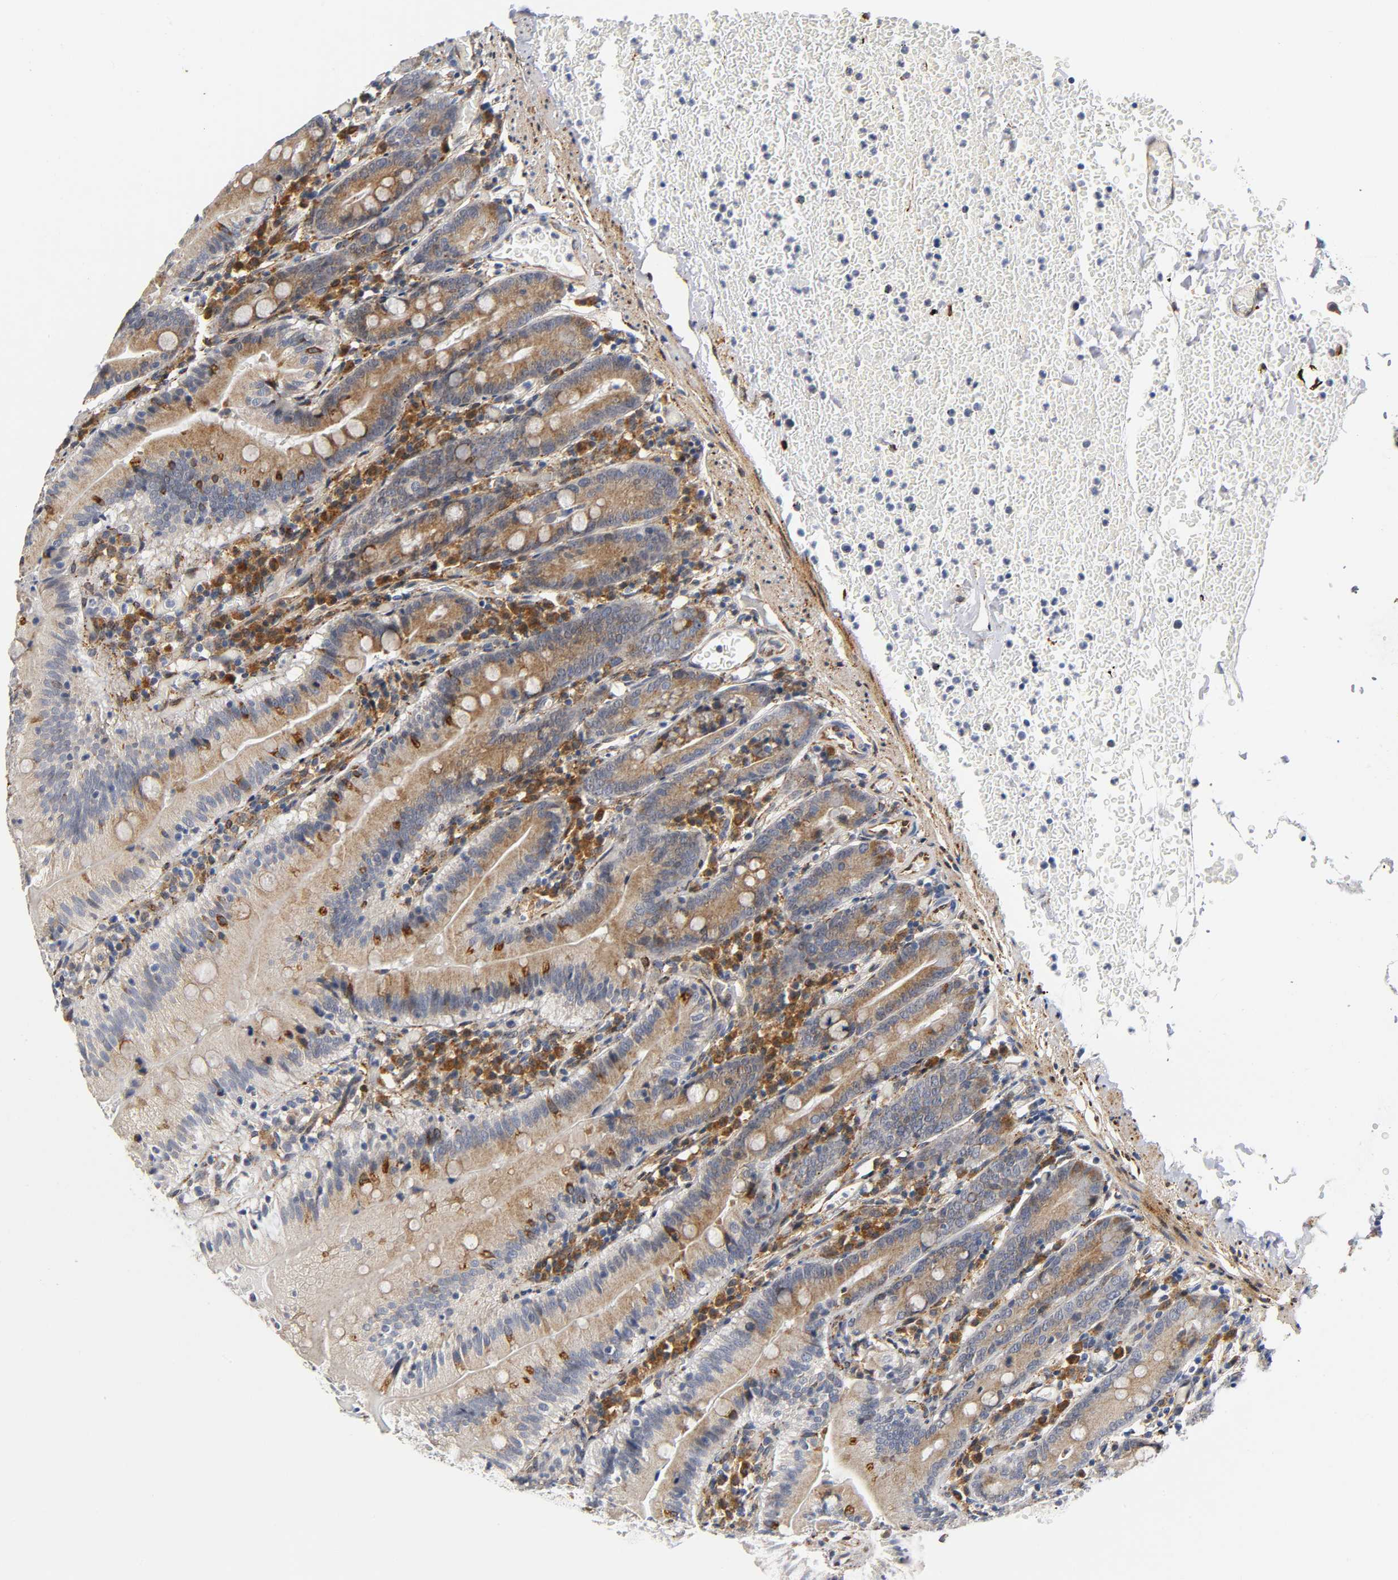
{"staining": {"intensity": "moderate", "quantity": ">75%", "location": "cytoplasmic/membranous"}, "tissue": "small intestine", "cell_type": "Glandular cells", "image_type": "normal", "snomed": [{"axis": "morphology", "description": "Normal tissue, NOS"}, {"axis": "topography", "description": "Small intestine"}], "caption": "Small intestine stained for a protein (brown) exhibits moderate cytoplasmic/membranous positive expression in about >75% of glandular cells.", "gene": "SOS2", "patient": {"sex": "male", "age": 71}}